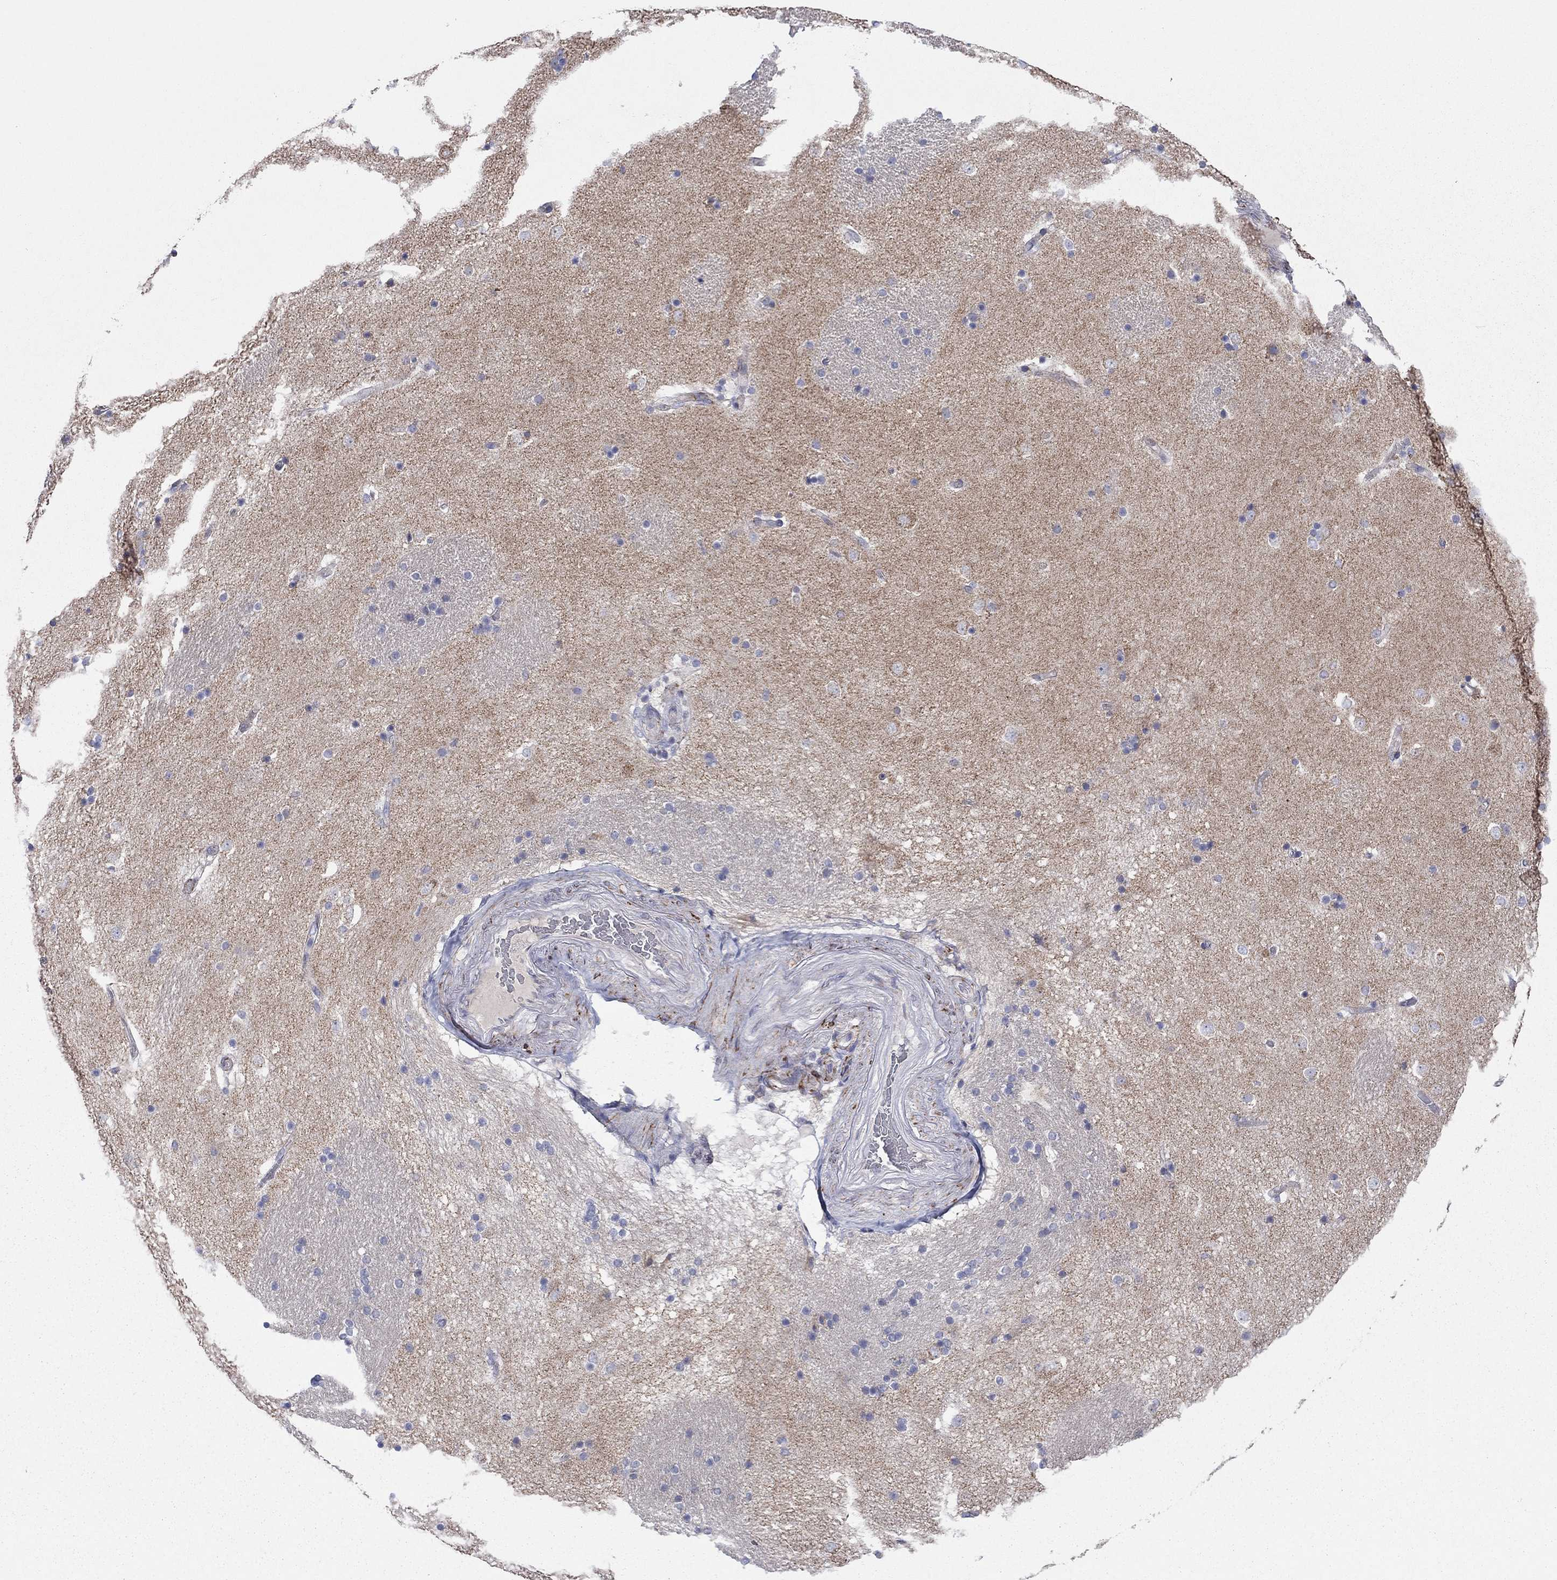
{"staining": {"intensity": "negative", "quantity": "none", "location": "none"}, "tissue": "caudate", "cell_type": "Glial cells", "image_type": "normal", "snomed": [{"axis": "morphology", "description": "Normal tissue, NOS"}, {"axis": "topography", "description": "Lateral ventricle wall"}], "caption": "Image shows no protein staining in glial cells of normal caudate. The staining was performed using DAB (3,3'-diaminobenzidine) to visualize the protein expression in brown, while the nuclei were stained in blue with hematoxylin (Magnification: 20x).", "gene": "MGST3", "patient": {"sex": "male", "age": 51}}